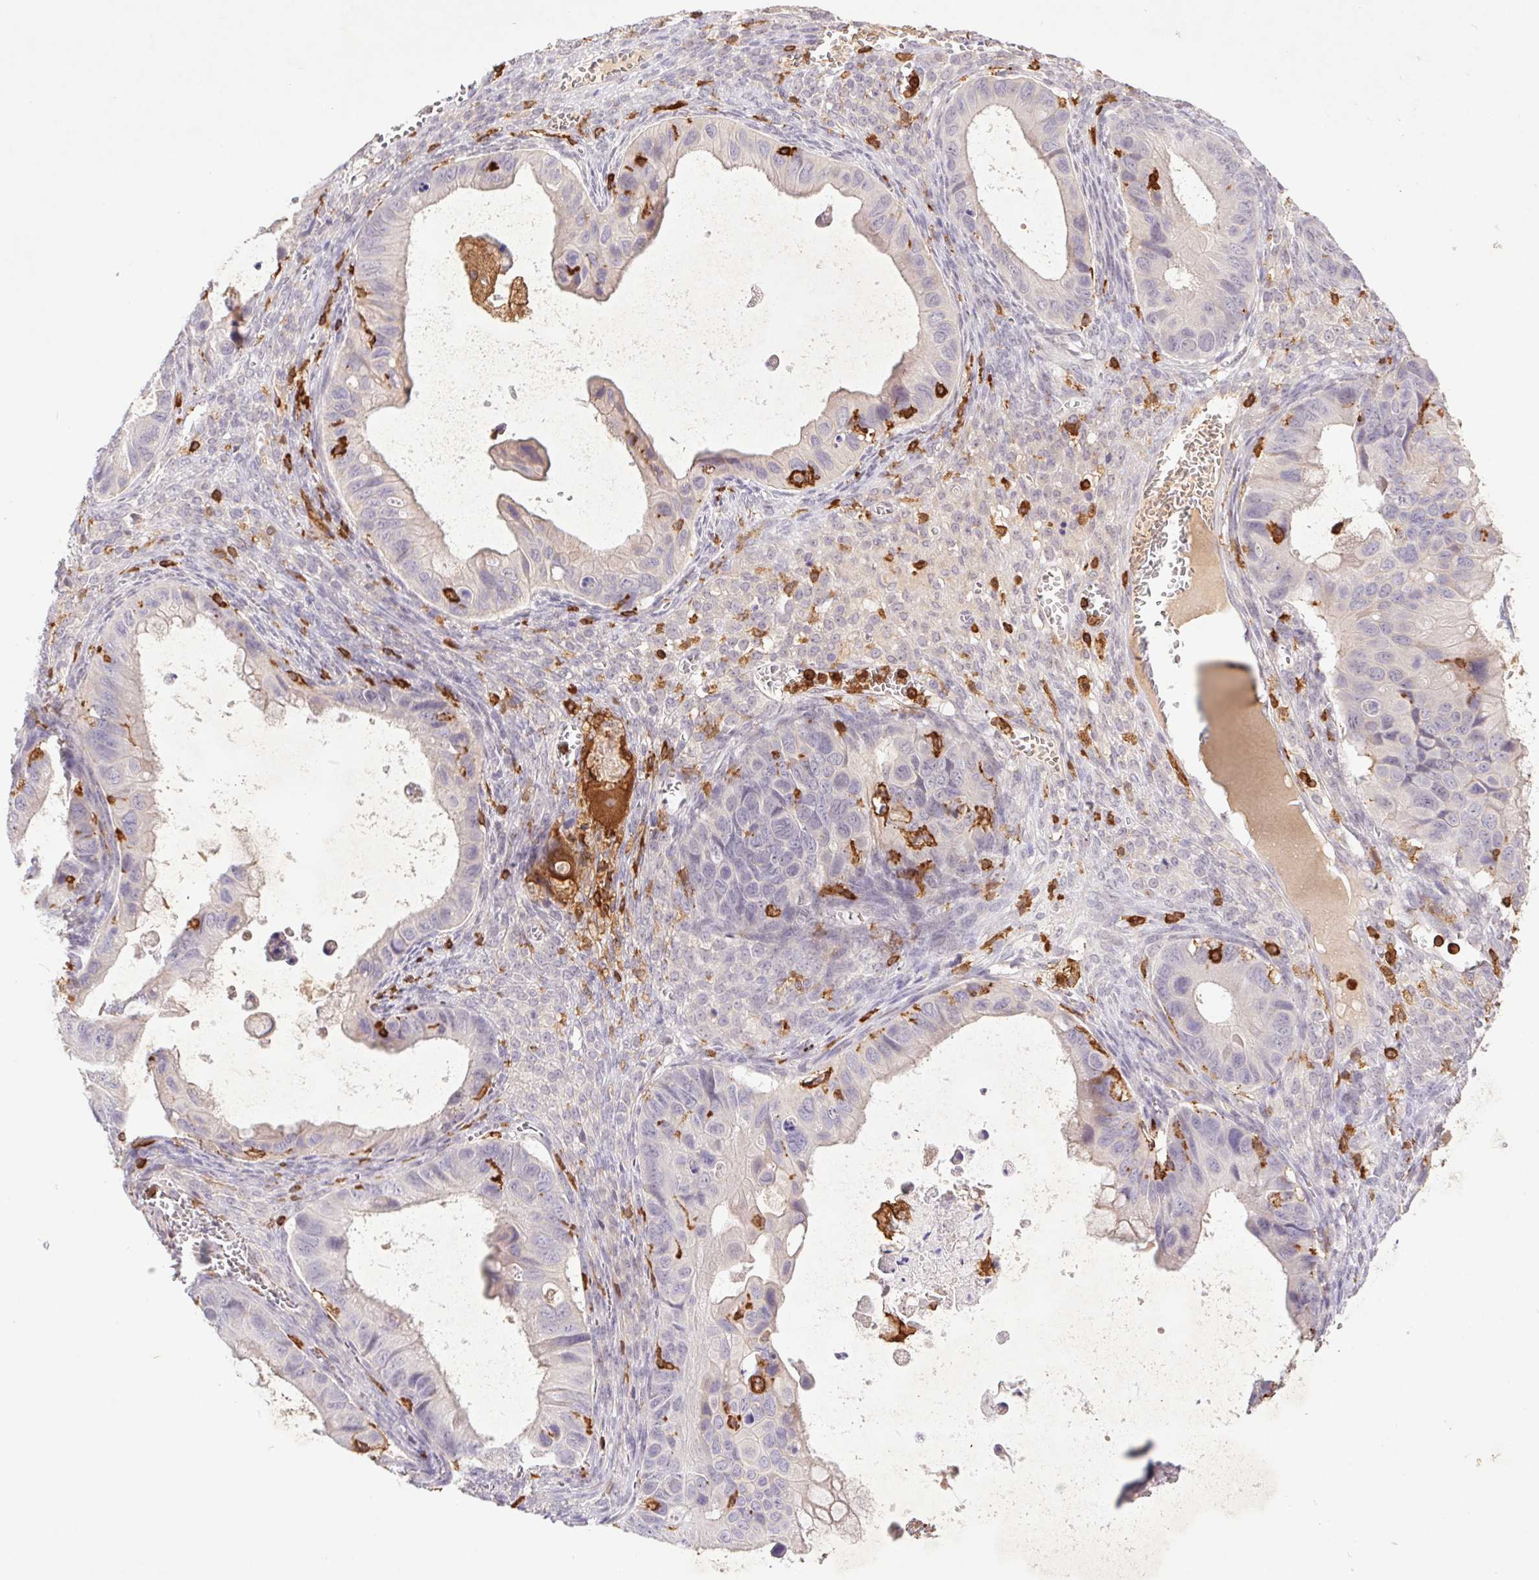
{"staining": {"intensity": "negative", "quantity": "none", "location": "none"}, "tissue": "ovarian cancer", "cell_type": "Tumor cells", "image_type": "cancer", "snomed": [{"axis": "morphology", "description": "Cystadenocarcinoma, mucinous, NOS"}, {"axis": "topography", "description": "Ovary"}], "caption": "Tumor cells show no significant protein staining in ovarian cancer. (Stains: DAB immunohistochemistry (IHC) with hematoxylin counter stain, Microscopy: brightfield microscopy at high magnification).", "gene": "APBB1IP", "patient": {"sex": "female", "age": 64}}